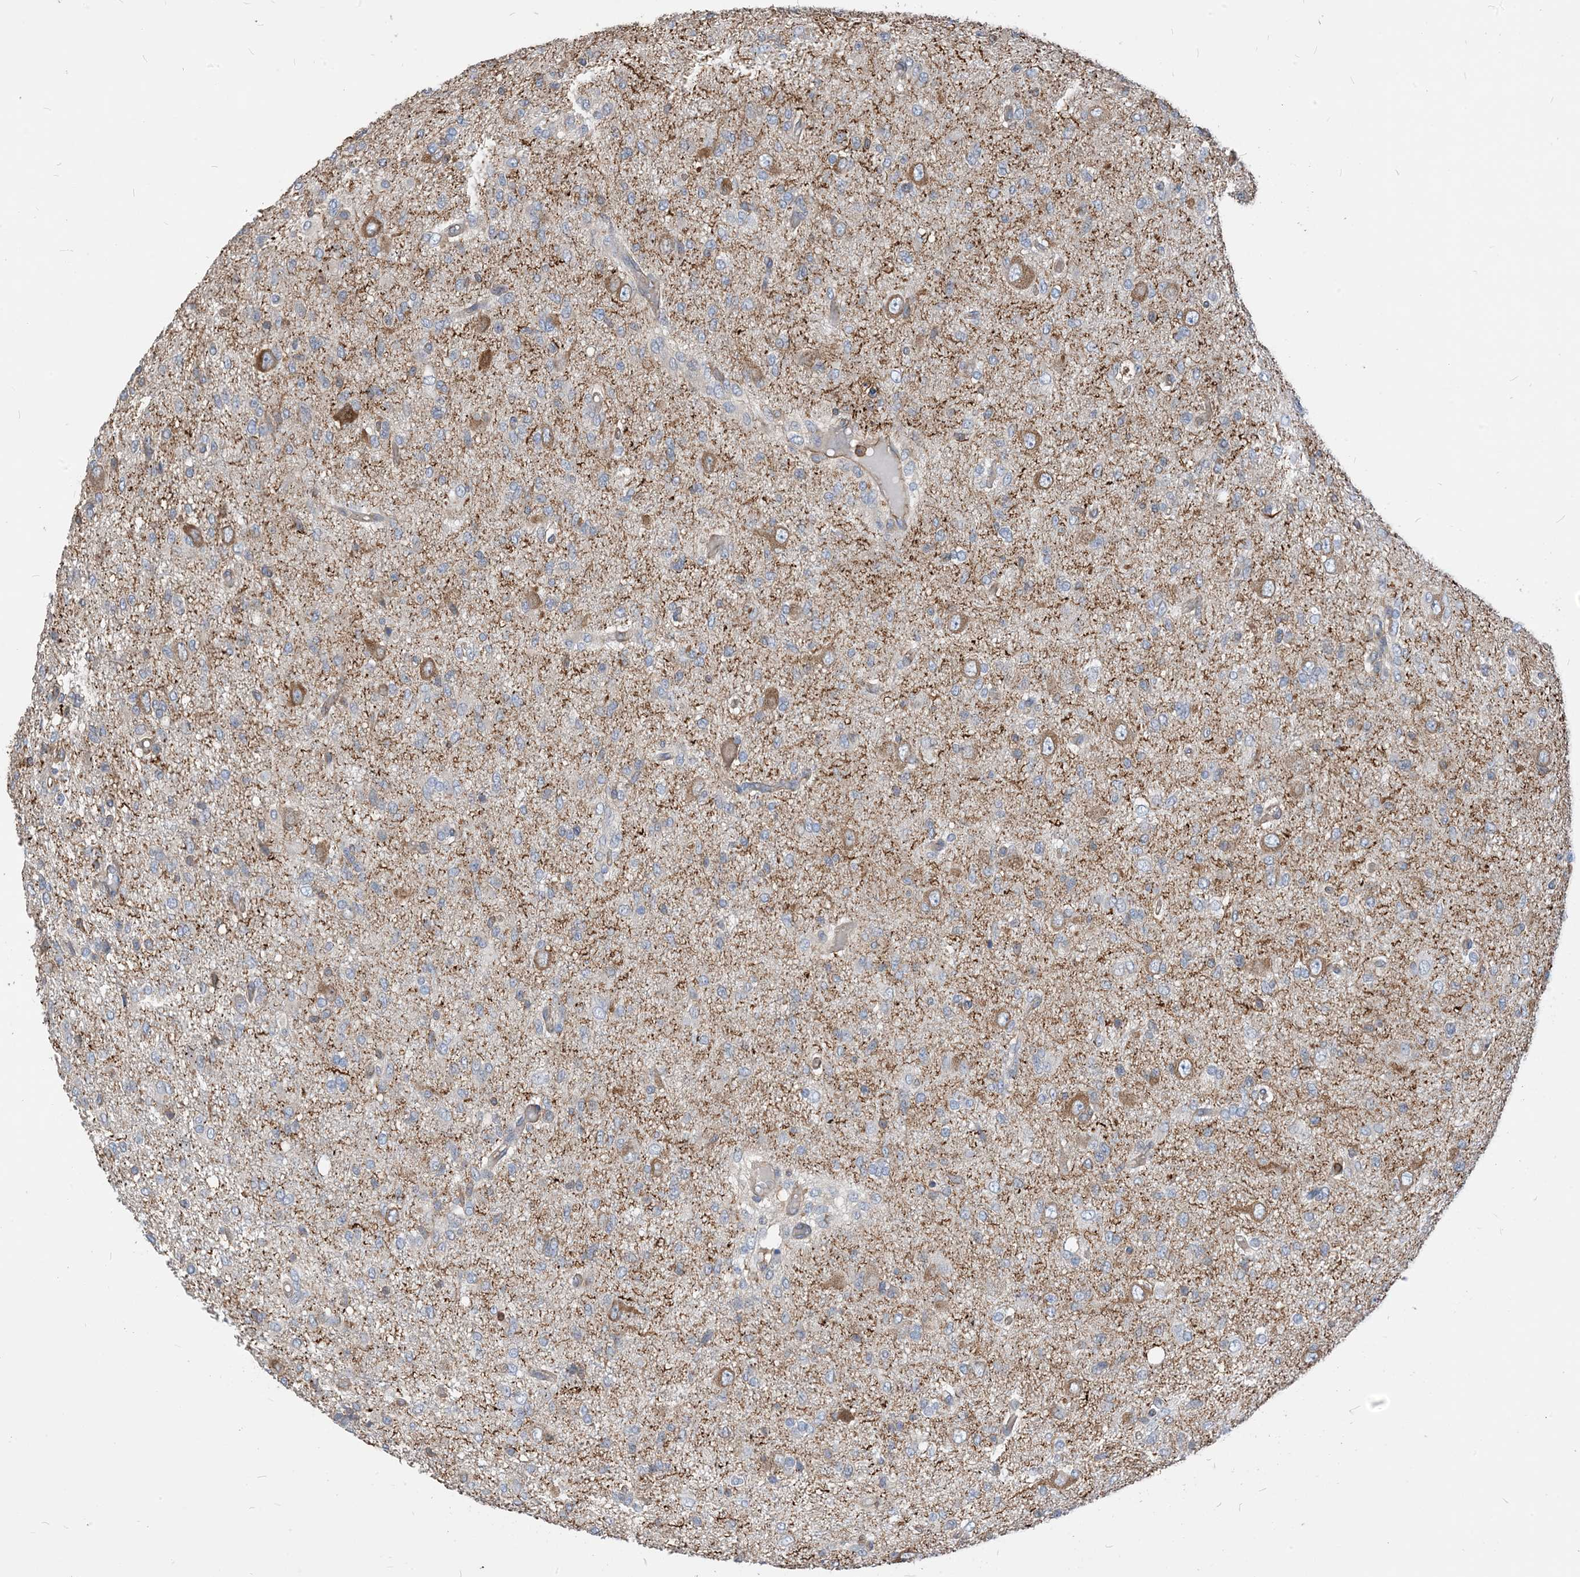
{"staining": {"intensity": "moderate", "quantity": "<25%", "location": "cytoplasmic/membranous"}, "tissue": "glioma", "cell_type": "Tumor cells", "image_type": "cancer", "snomed": [{"axis": "morphology", "description": "Glioma, malignant, High grade"}, {"axis": "topography", "description": "Brain"}], "caption": "Protein expression analysis of glioma exhibits moderate cytoplasmic/membranous expression in approximately <25% of tumor cells.", "gene": "PARVG", "patient": {"sex": "female", "age": 59}}